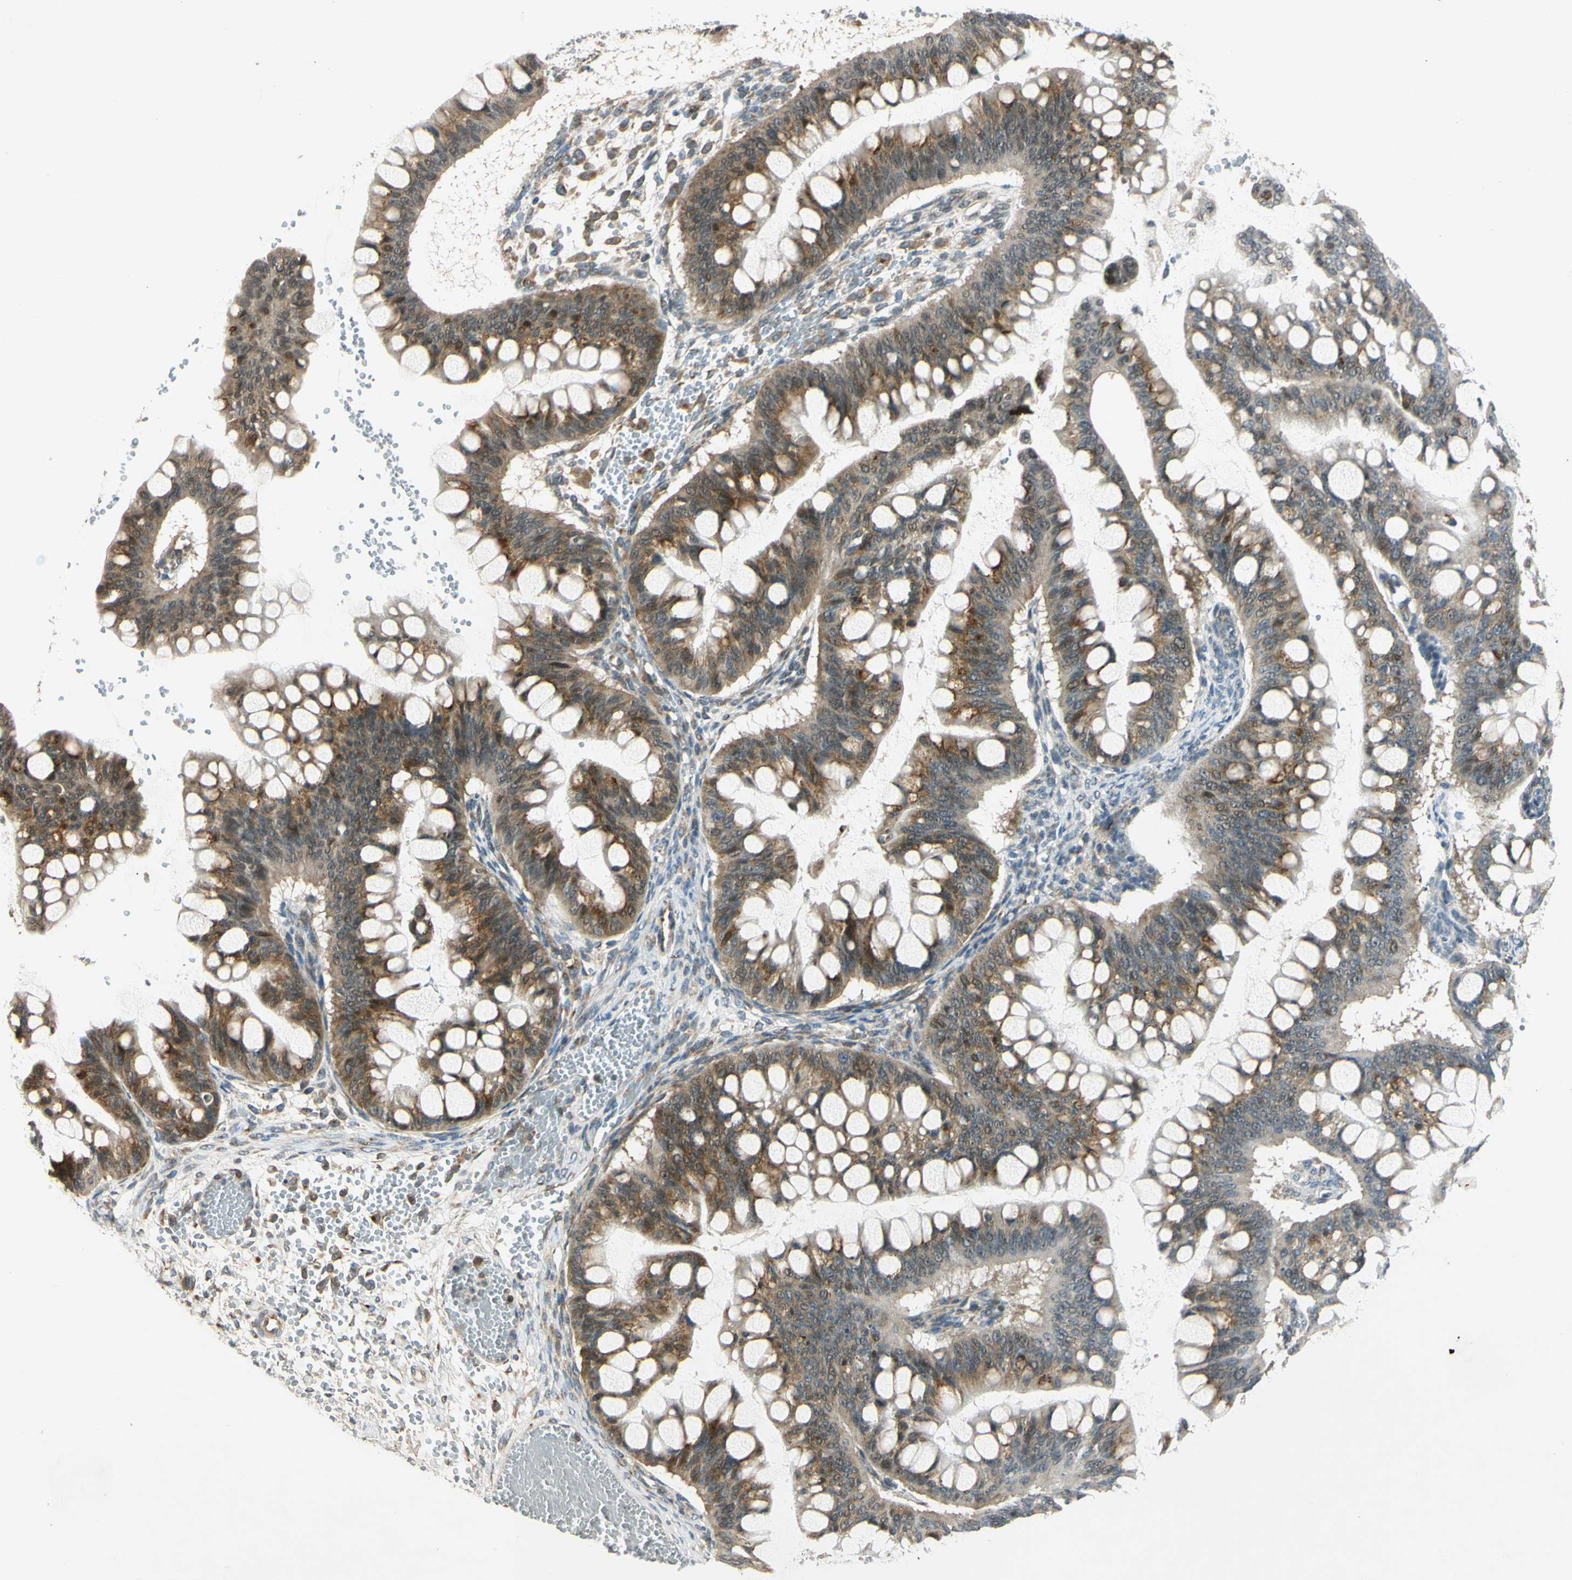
{"staining": {"intensity": "strong", "quantity": ">75%", "location": "cytoplasmic/membranous"}, "tissue": "ovarian cancer", "cell_type": "Tumor cells", "image_type": "cancer", "snomed": [{"axis": "morphology", "description": "Cystadenocarcinoma, mucinous, NOS"}, {"axis": "topography", "description": "Ovary"}], "caption": "Tumor cells reveal high levels of strong cytoplasmic/membranous staining in about >75% of cells in ovarian cancer.", "gene": "RPS6KB2", "patient": {"sex": "female", "age": 73}}